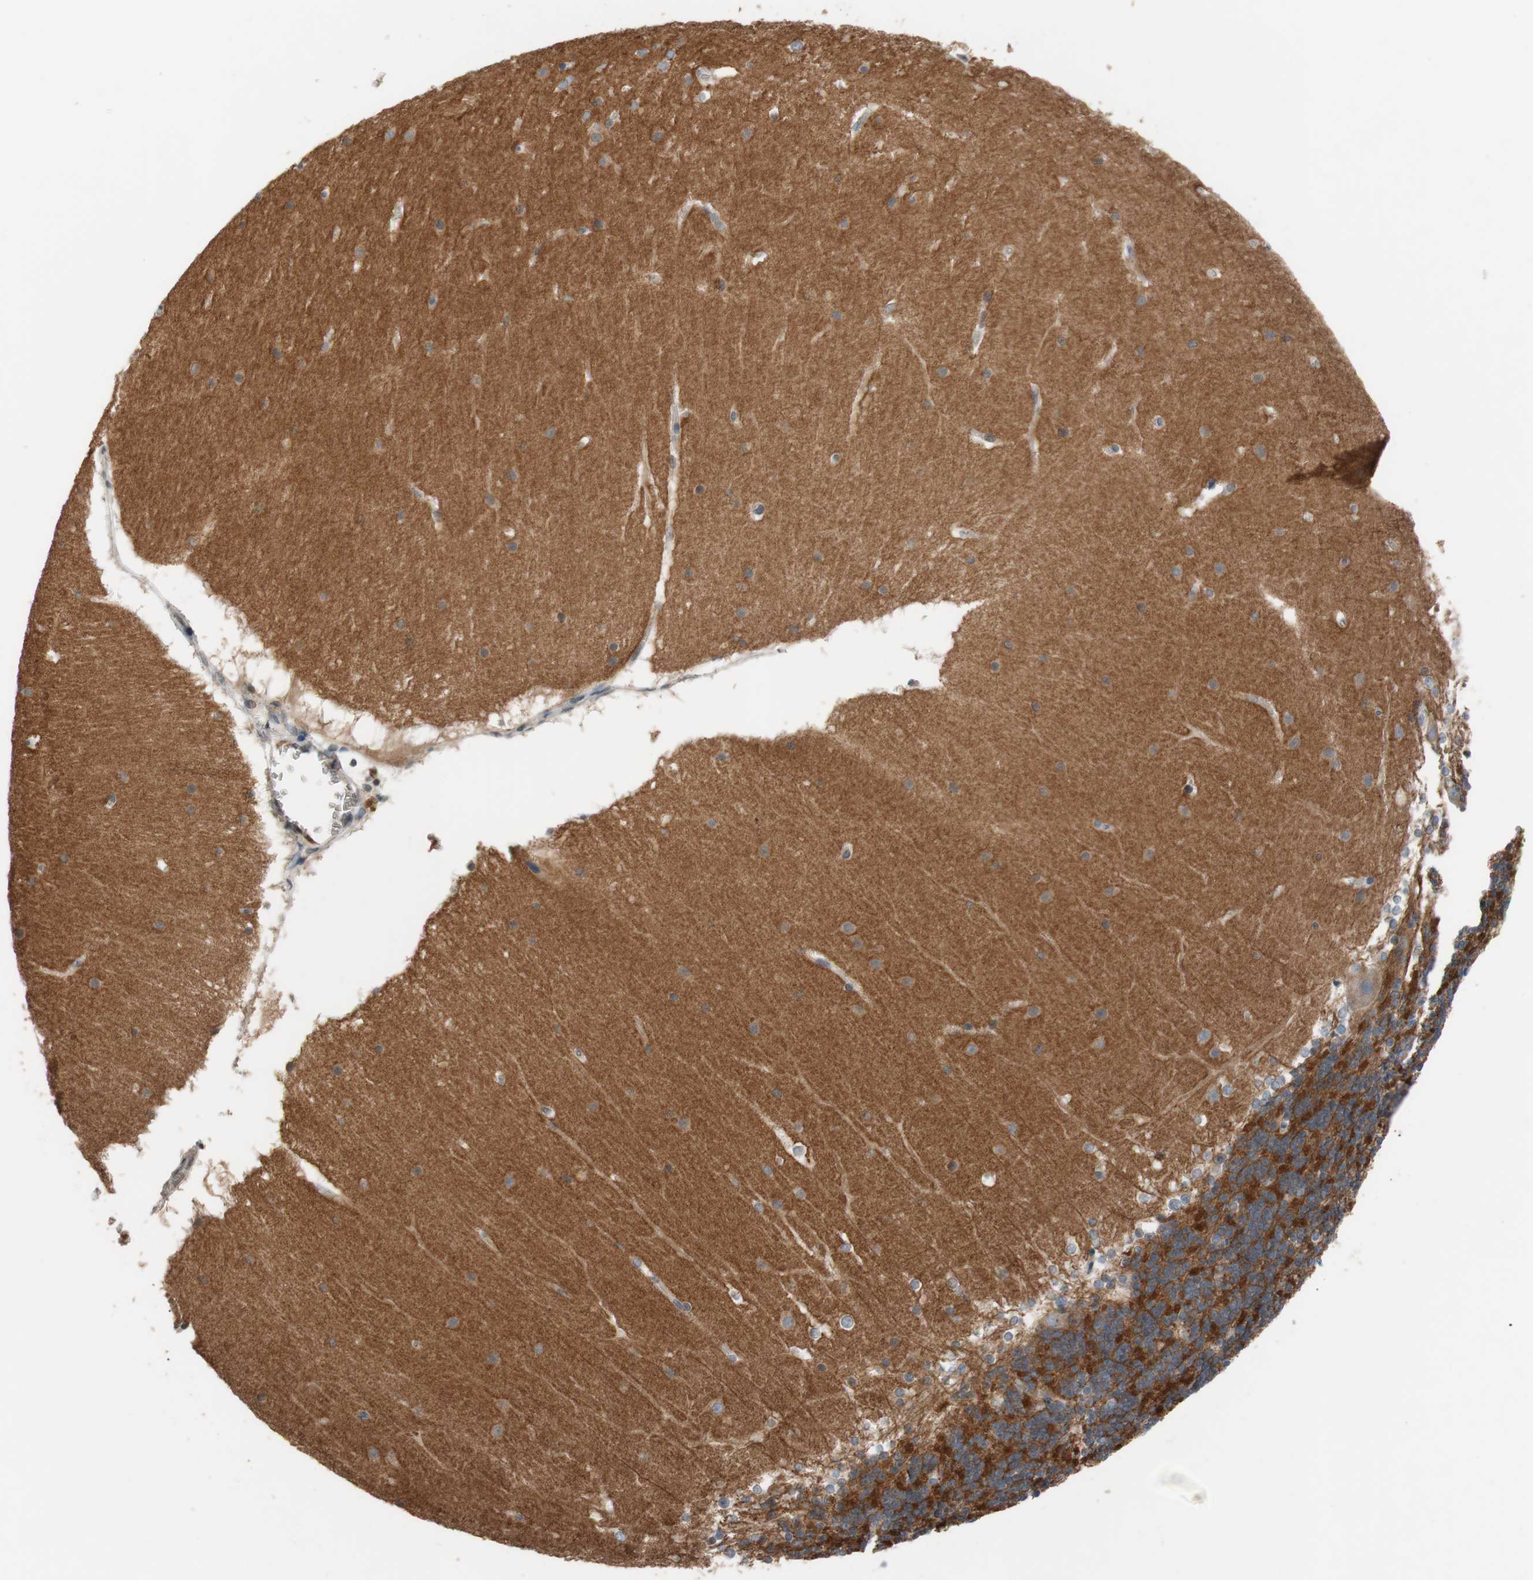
{"staining": {"intensity": "strong", "quantity": "25%-75%", "location": "cytoplasmic/membranous"}, "tissue": "cerebellum", "cell_type": "Cells in granular layer", "image_type": "normal", "snomed": [{"axis": "morphology", "description": "Normal tissue, NOS"}, {"axis": "topography", "description": "Cerebellum"}], "caption": "Approximately 25%-75% of cells in granular layer in benign cerebellum display strong cytoplasmic/membranous protein staining as visualized by brown immunohistochemical staining.", "gene": "ADD2", "patient": {"sex": "female", "age": 19}}